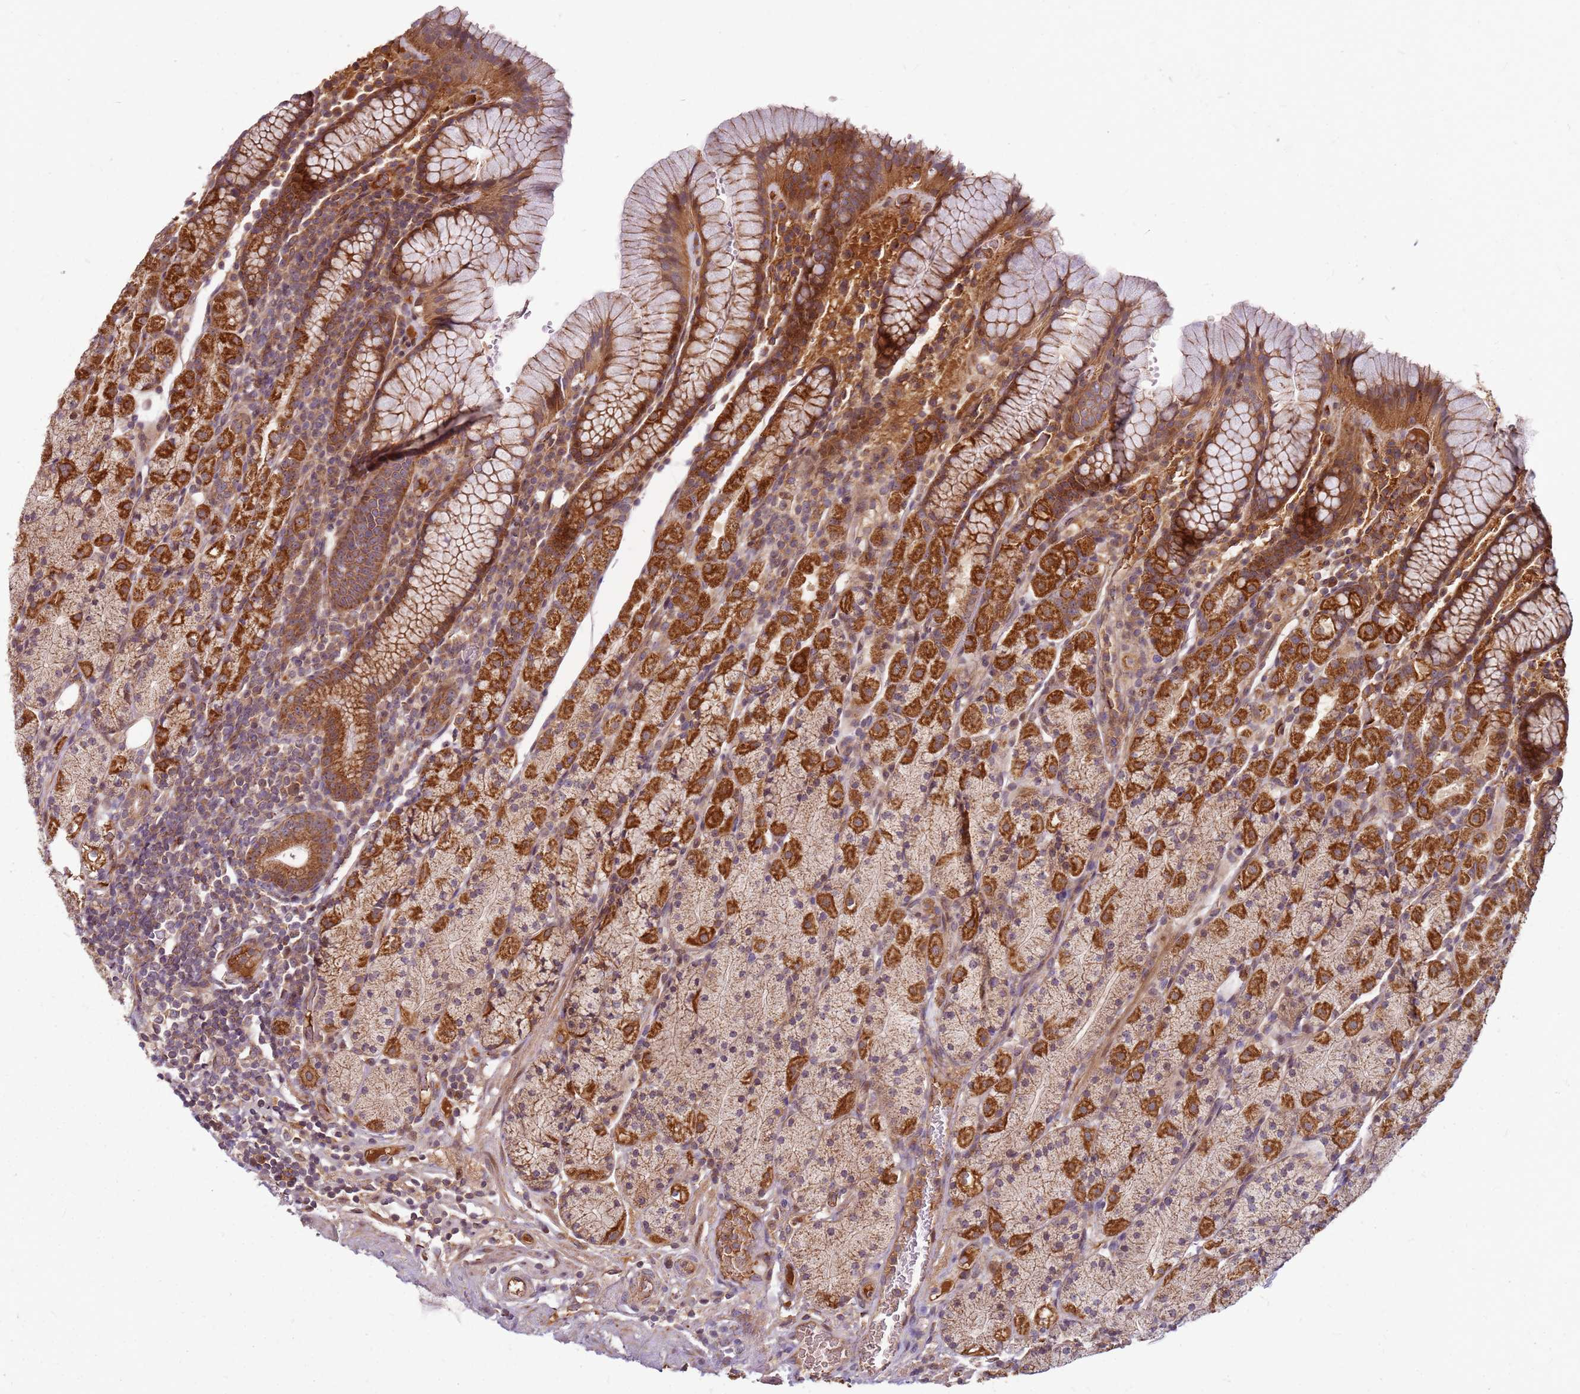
{"staining": {"intensity": "strong", "quantity": "25%-75%", "location": "cytoplasmic/membranous"}, "tissue": "stomach", "cell_type": "Glandular cells", "image_type": "normal", "snomed": [{"axis": "morphology", "description": "Normal tissue, NOS"}, {"axis": "topography", "description": "Stomach, upper"}, {"axis": "topography", "description": "Stomach"}], "caption": "A histopathology image of stomach stained for a protein exhibits strong cytoplasmic/membranous brown staining in glandular cells. Nuclei are stained in blue.", "gene": "CCDC159", "patient": {"sex": "male", "age": 62}}